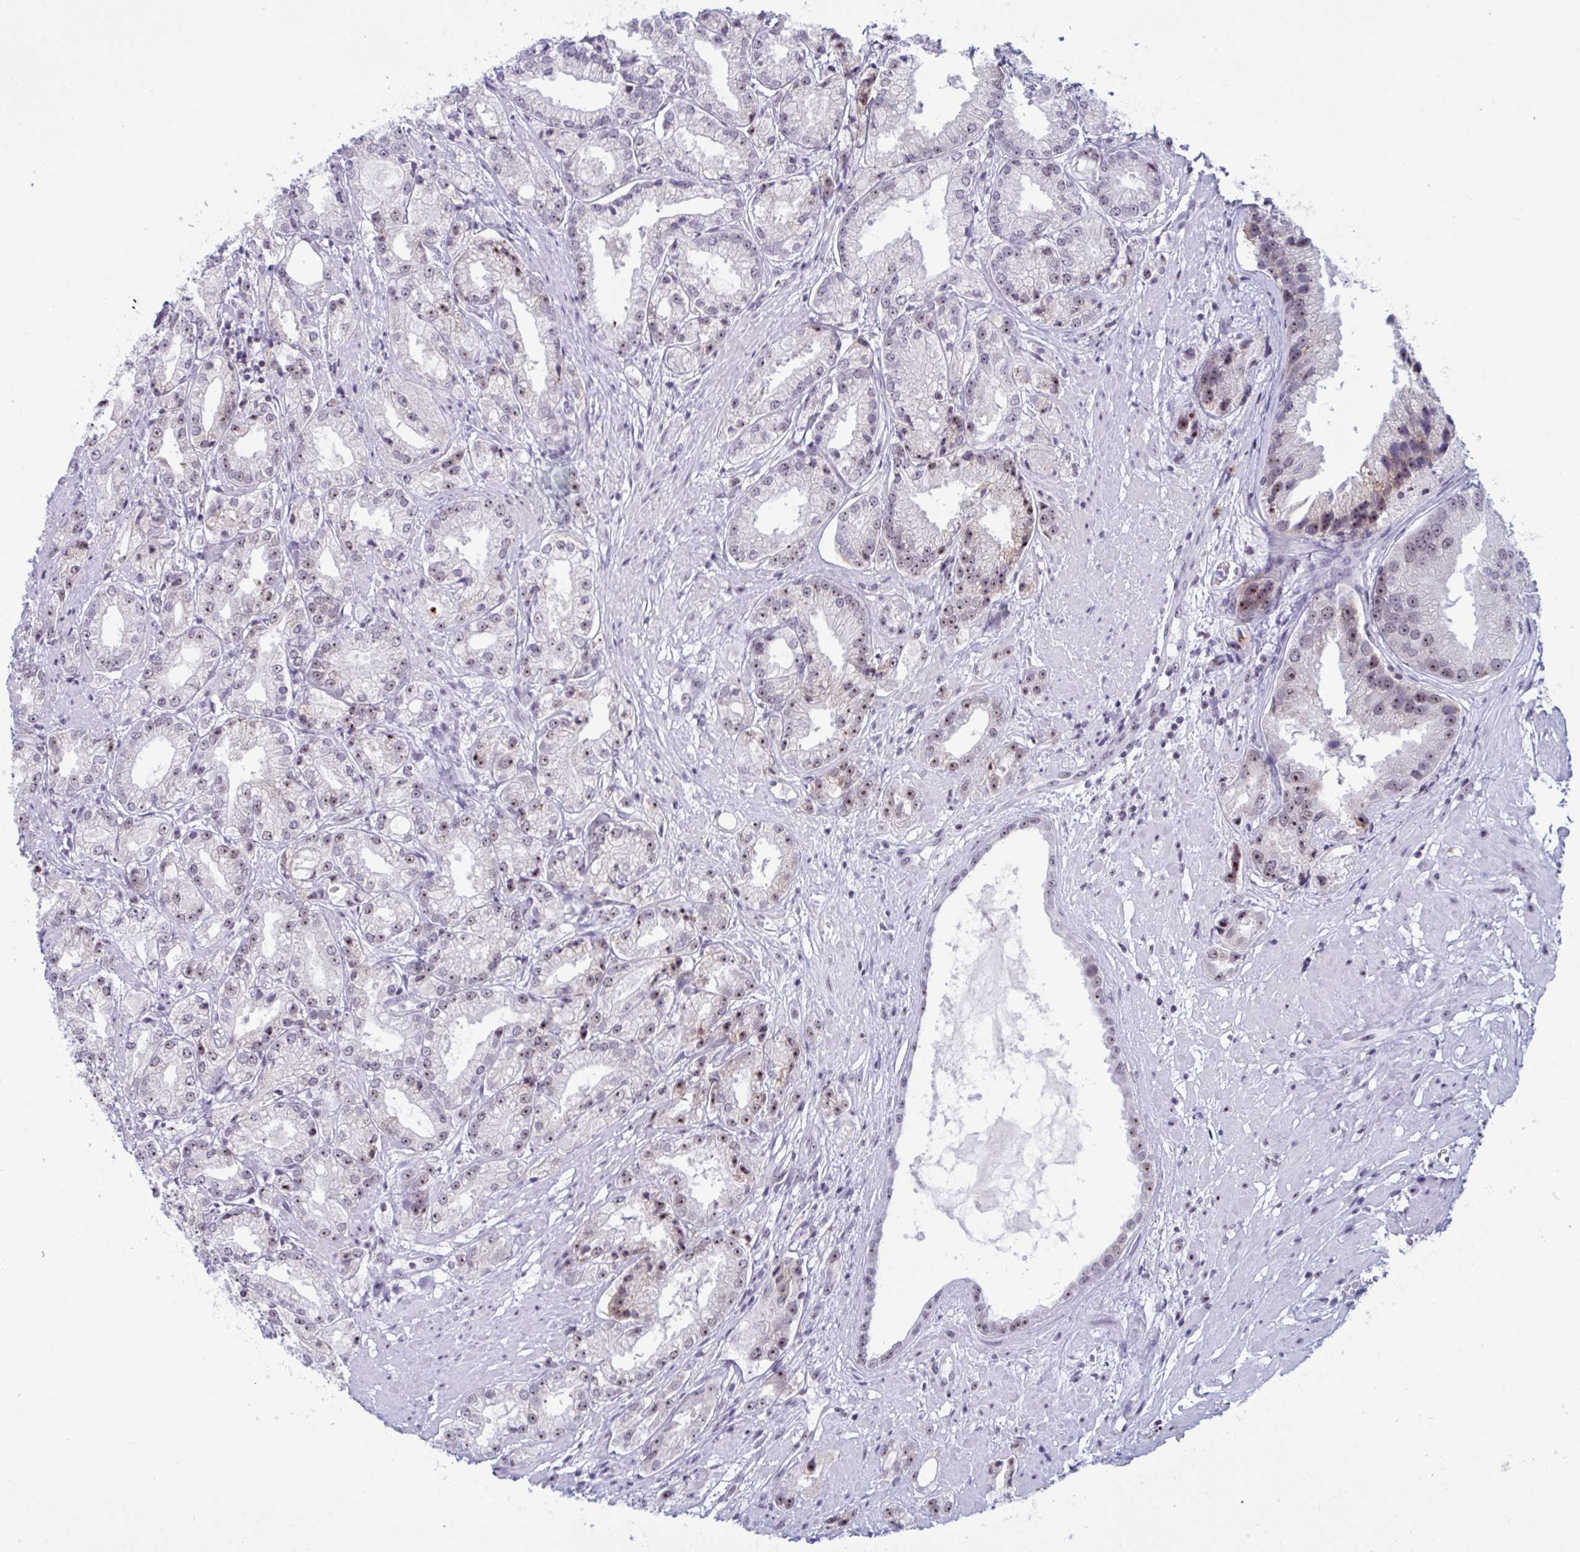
{"staining": {"intensity": "weak", "quantity": "<25%", "location": "nuclear"}, "tissue": "prostate cancer", "cell_type": "Tumor cells", "image_type": "cancer", "snomed": [{"axis": "morphology", "description": "Adenocarcinoma, High grade"}, {"axis": "topography", "description": "Prostate"}], "caption": "DAB immunohistochemical staining of human high-grade adenocarcinoma (prostate) reveals no significant positivity in tumor cells.", "gene": "TGM6", "patient": {"sex": "male", "age": 61}}